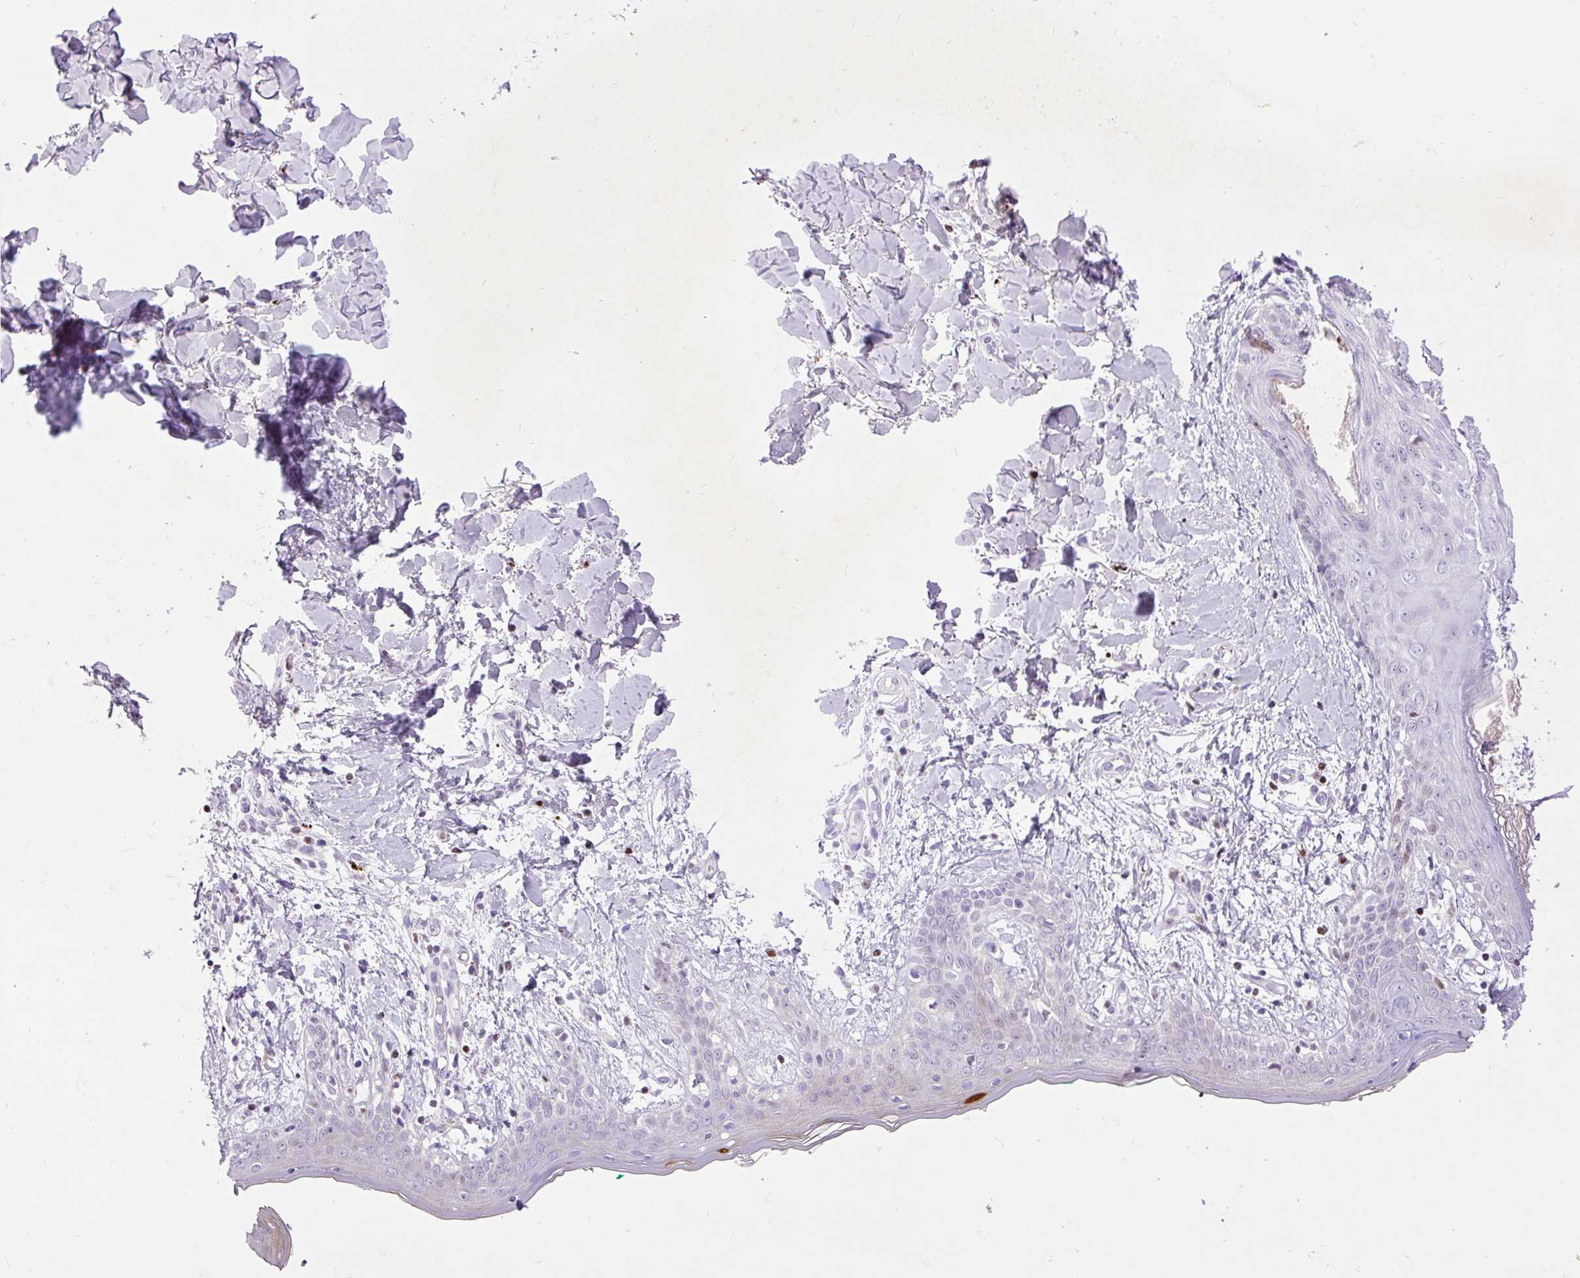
{"staining": {"intensity": "negative", "quantity": "none", "location": "none"}, "tissue": "skin", "cell_type": "Fibroblasts", "image_type": "normal", "snomed": [{"axis": "morphology", "description": "Normal tissue, NOS"}, {"axis": "topography", "description": "Skin"}], "caption": "Immunohistochemistry photomicrograph of normal skin: skin stained with DAB displays no significant protein staining in fibroblasts.", "gene": "SPC24", "patient": {"sex": "female", "age": 34}}